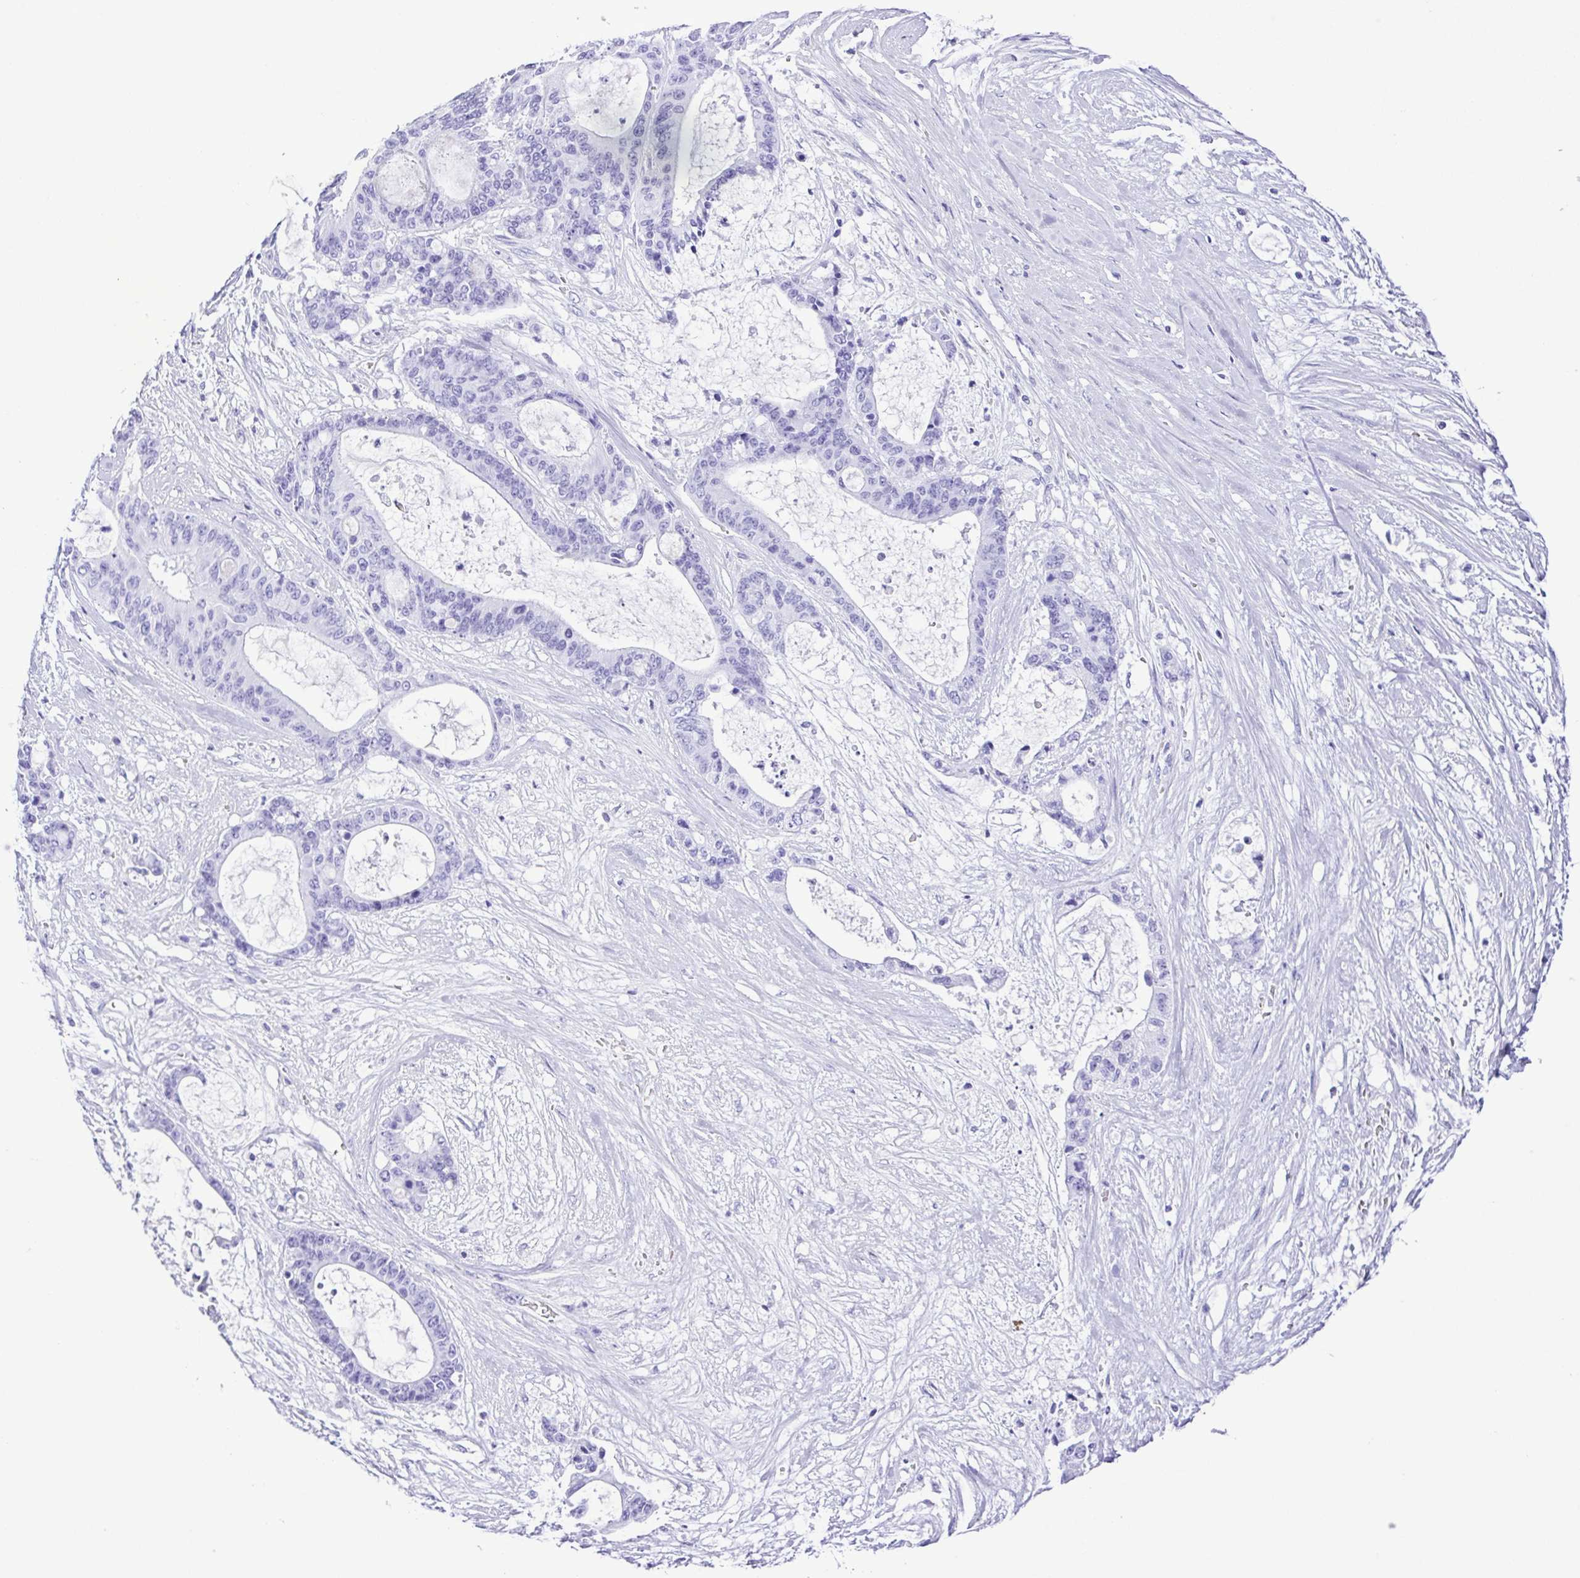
{"staining": {"intensity": "negative", "quantity": "none", "location": "none"}, "tissue": "liver cancer", "cell_type": "Tumor cells", "image_type": "cancer", "snomed": [{"axis": "morphology", "description": "Normal tissue, NOS"}, {"axis": "morphology", "description": "Cholangiocarcinoma"}, {"axis": "topography", "description": "Liver"}, {"axis": "topography", "description": "Peripheral nerve tissue"}], "caption": "An IHC micrograph of cholangiocarcinoma (liver) is shown. There is no staining in tumor cells of cholangiocarcinoma (liver).", "gene": "SYT1", "patient": {"sex": "female", "age": 73}}